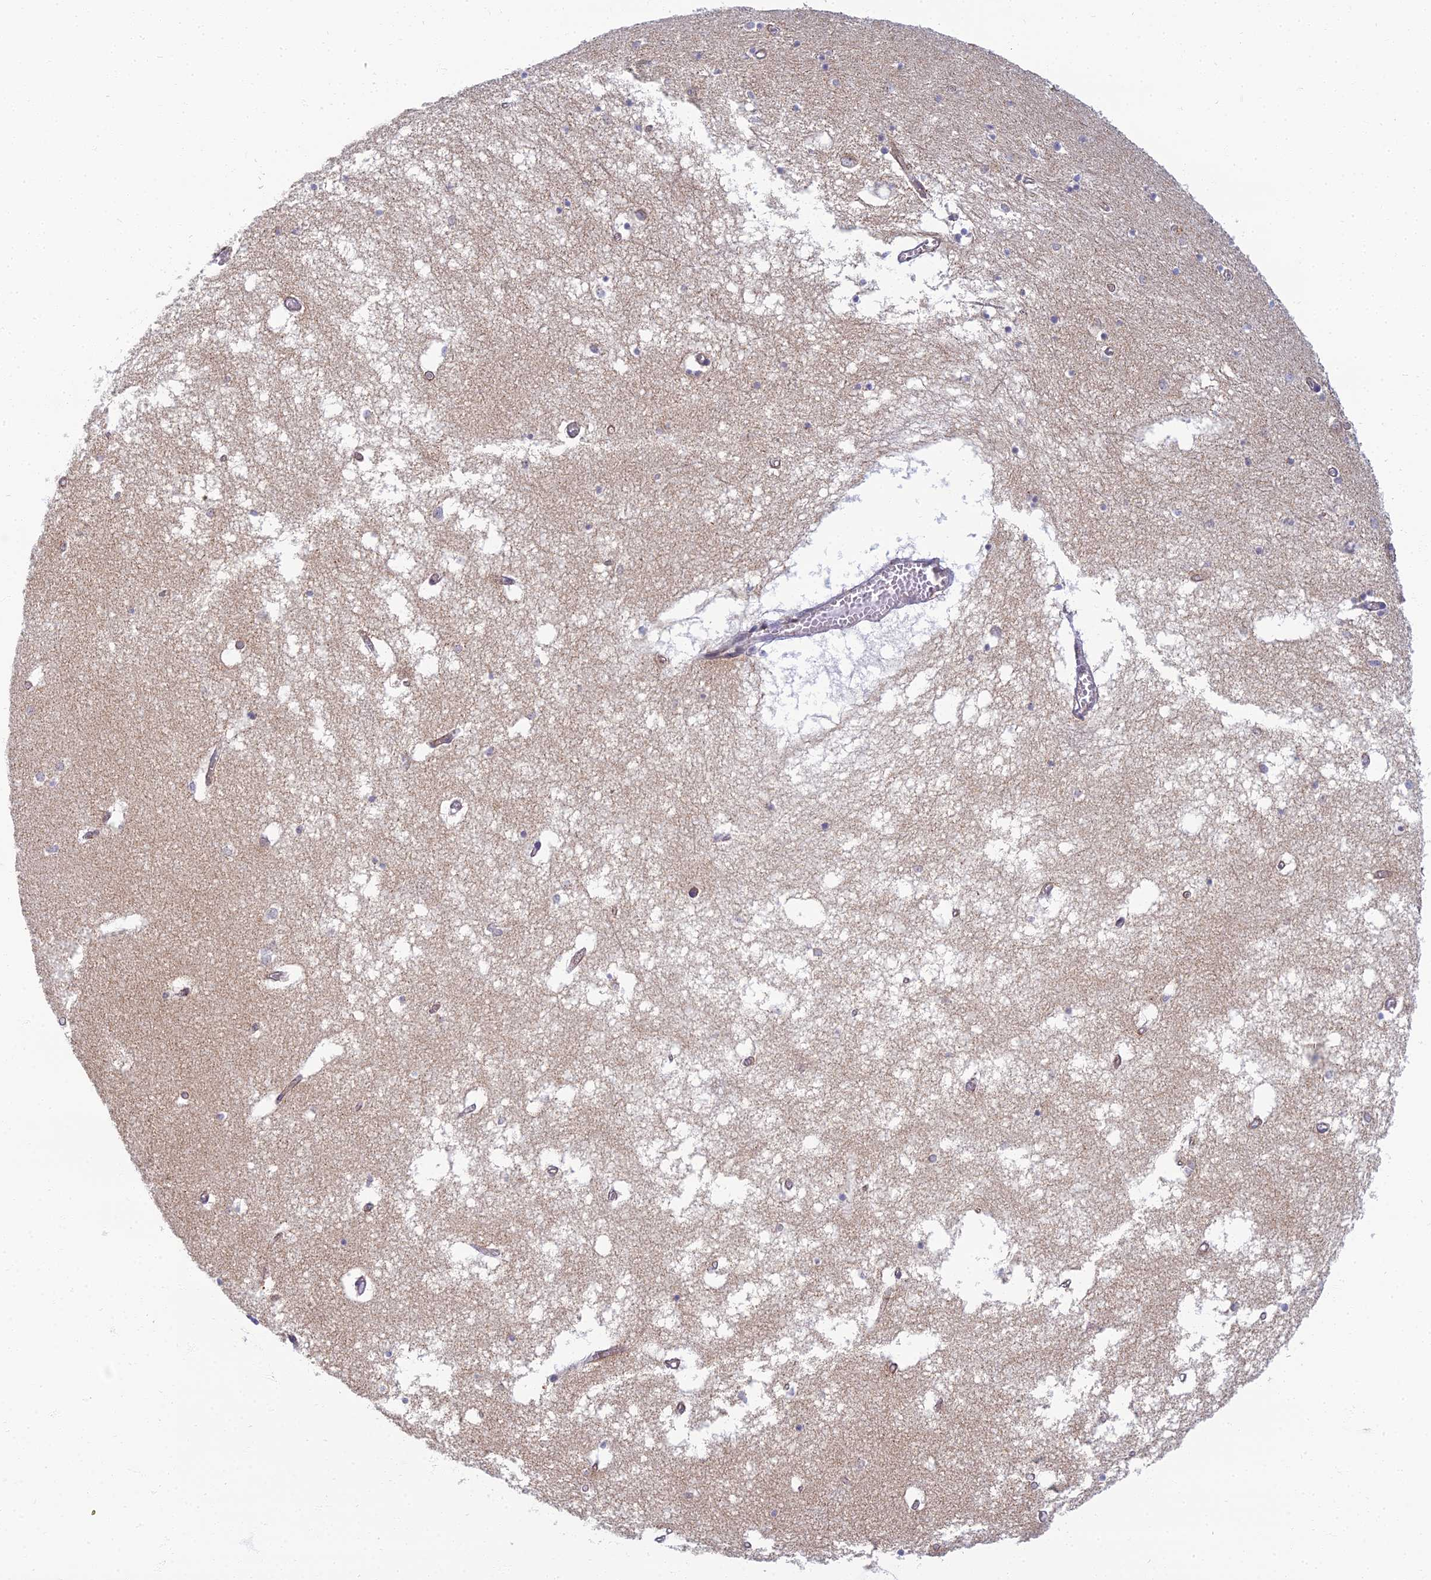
{"staining": {"intensity": "negative", "quantity": "none", "location": "none"}, "tissue": "hippocampus", "cell_type": "Glial cells", "image_type": "normal", "snomed": [{"axis": "morphology", "description": "Normal tissue, NOS"}, {"axis": "topography", "description": "Hippocampus"}], "caption": "IHC micrograph of normal hippocampus: hippocampus stained with DAB (3,3'-diaminobenzidine) exhibits no significant protein positivity in glial cells. The staining was performed using DAB (3,3'-diaminobenzidine) to visualize the protein expression in brown, while the nuclei were stained in blue with hematoxylin (Magnification: 20x).", "gene": "CHMP4B", "patient": {"sex": "male", "age": 70}}